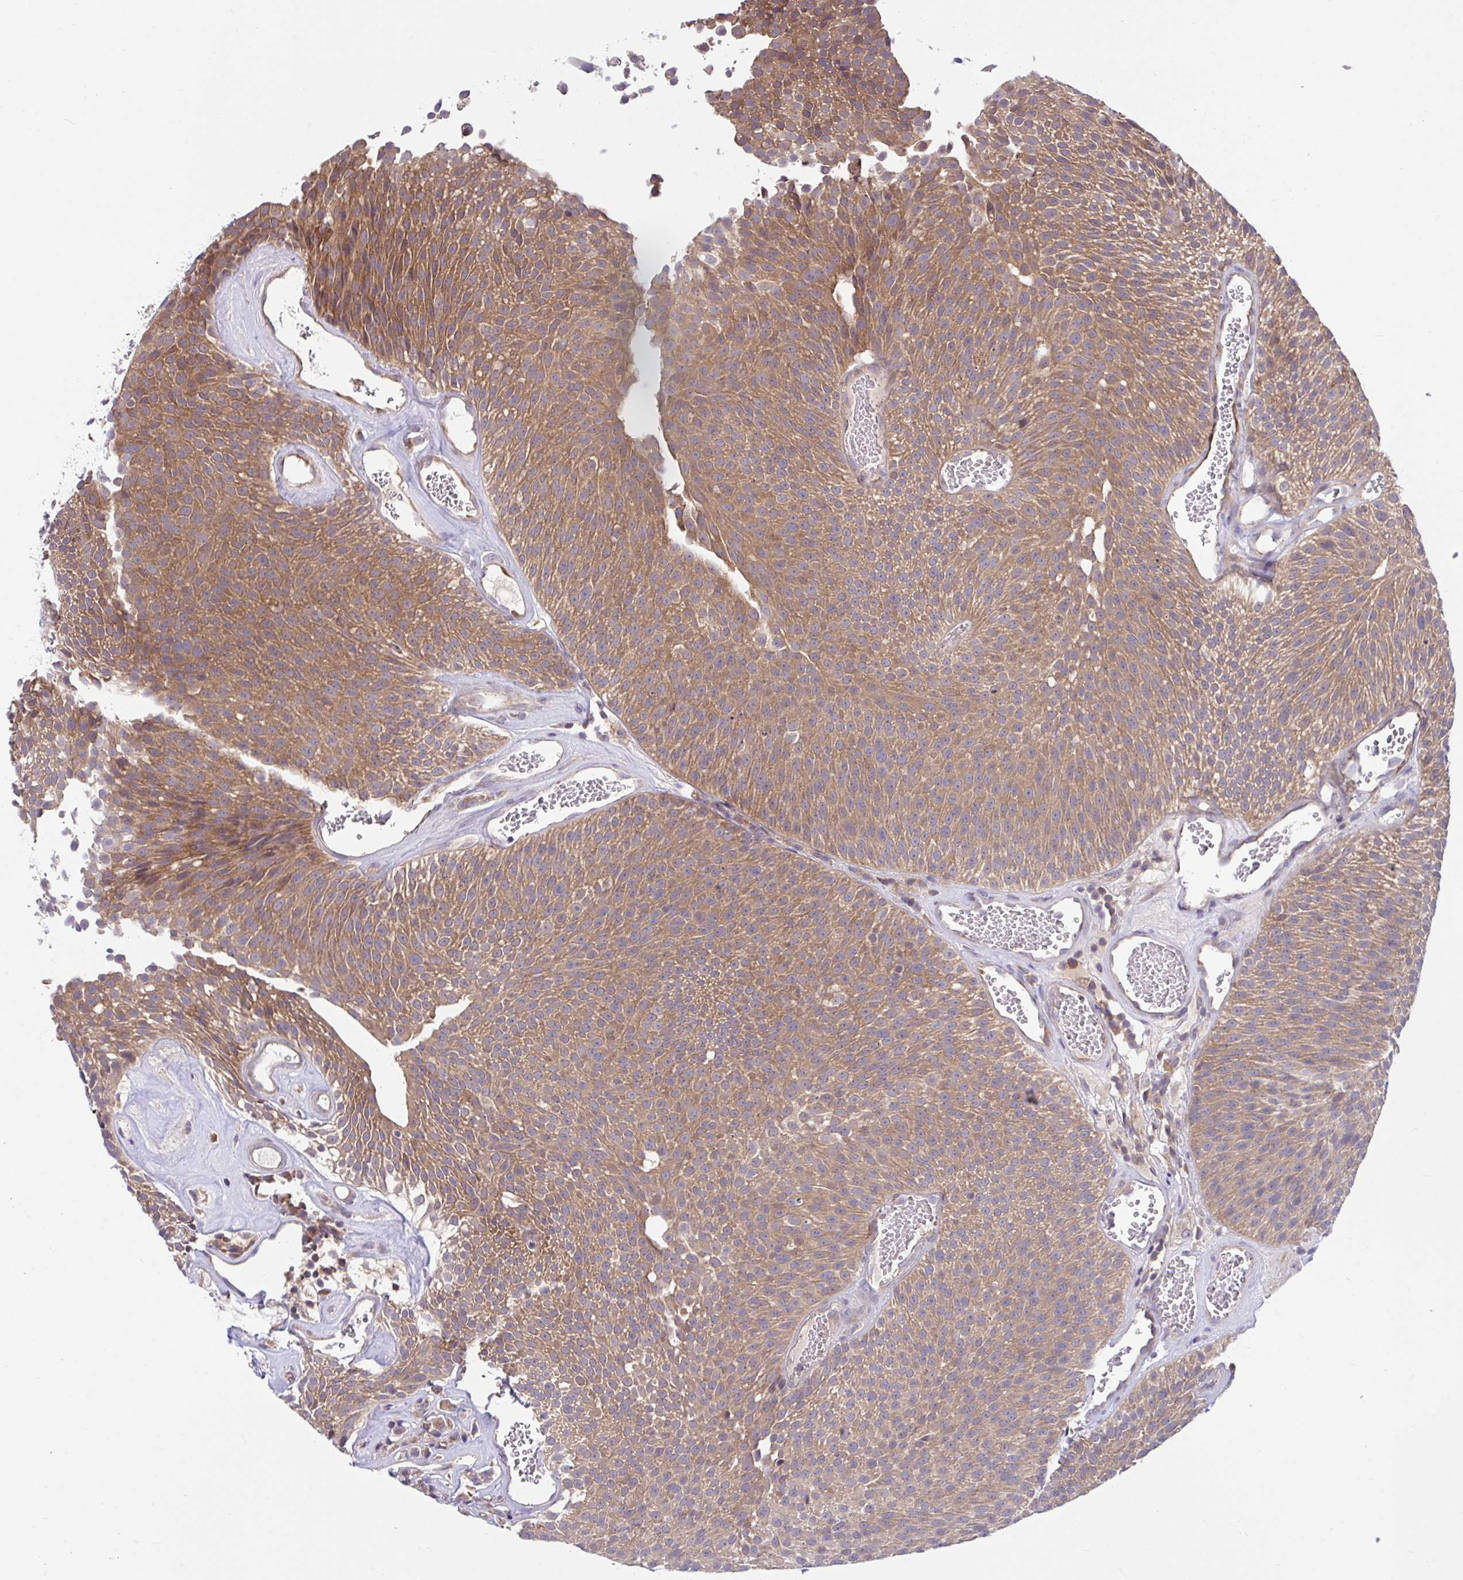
{"staining": {"intensity": "moderate", "quantity": ">75%", "location": "cytoplasmic/membranous"}, "tissue": "urothelial cancer", "cell_type": "Tumor cells", "image_type": "cancer", "snomed": [{"axis": "morphology", "description": "Urothelial carcinoma, Low grade"}, {"axis": "topography", "description": "Urinary bladder"}], "caption": "Human urothelial carcinoma (low-grade) stained with a protein marker reveals moderate staining in tumor cells.", "gene": "IST1", "patient": {"sex": "female", "age": 79}}